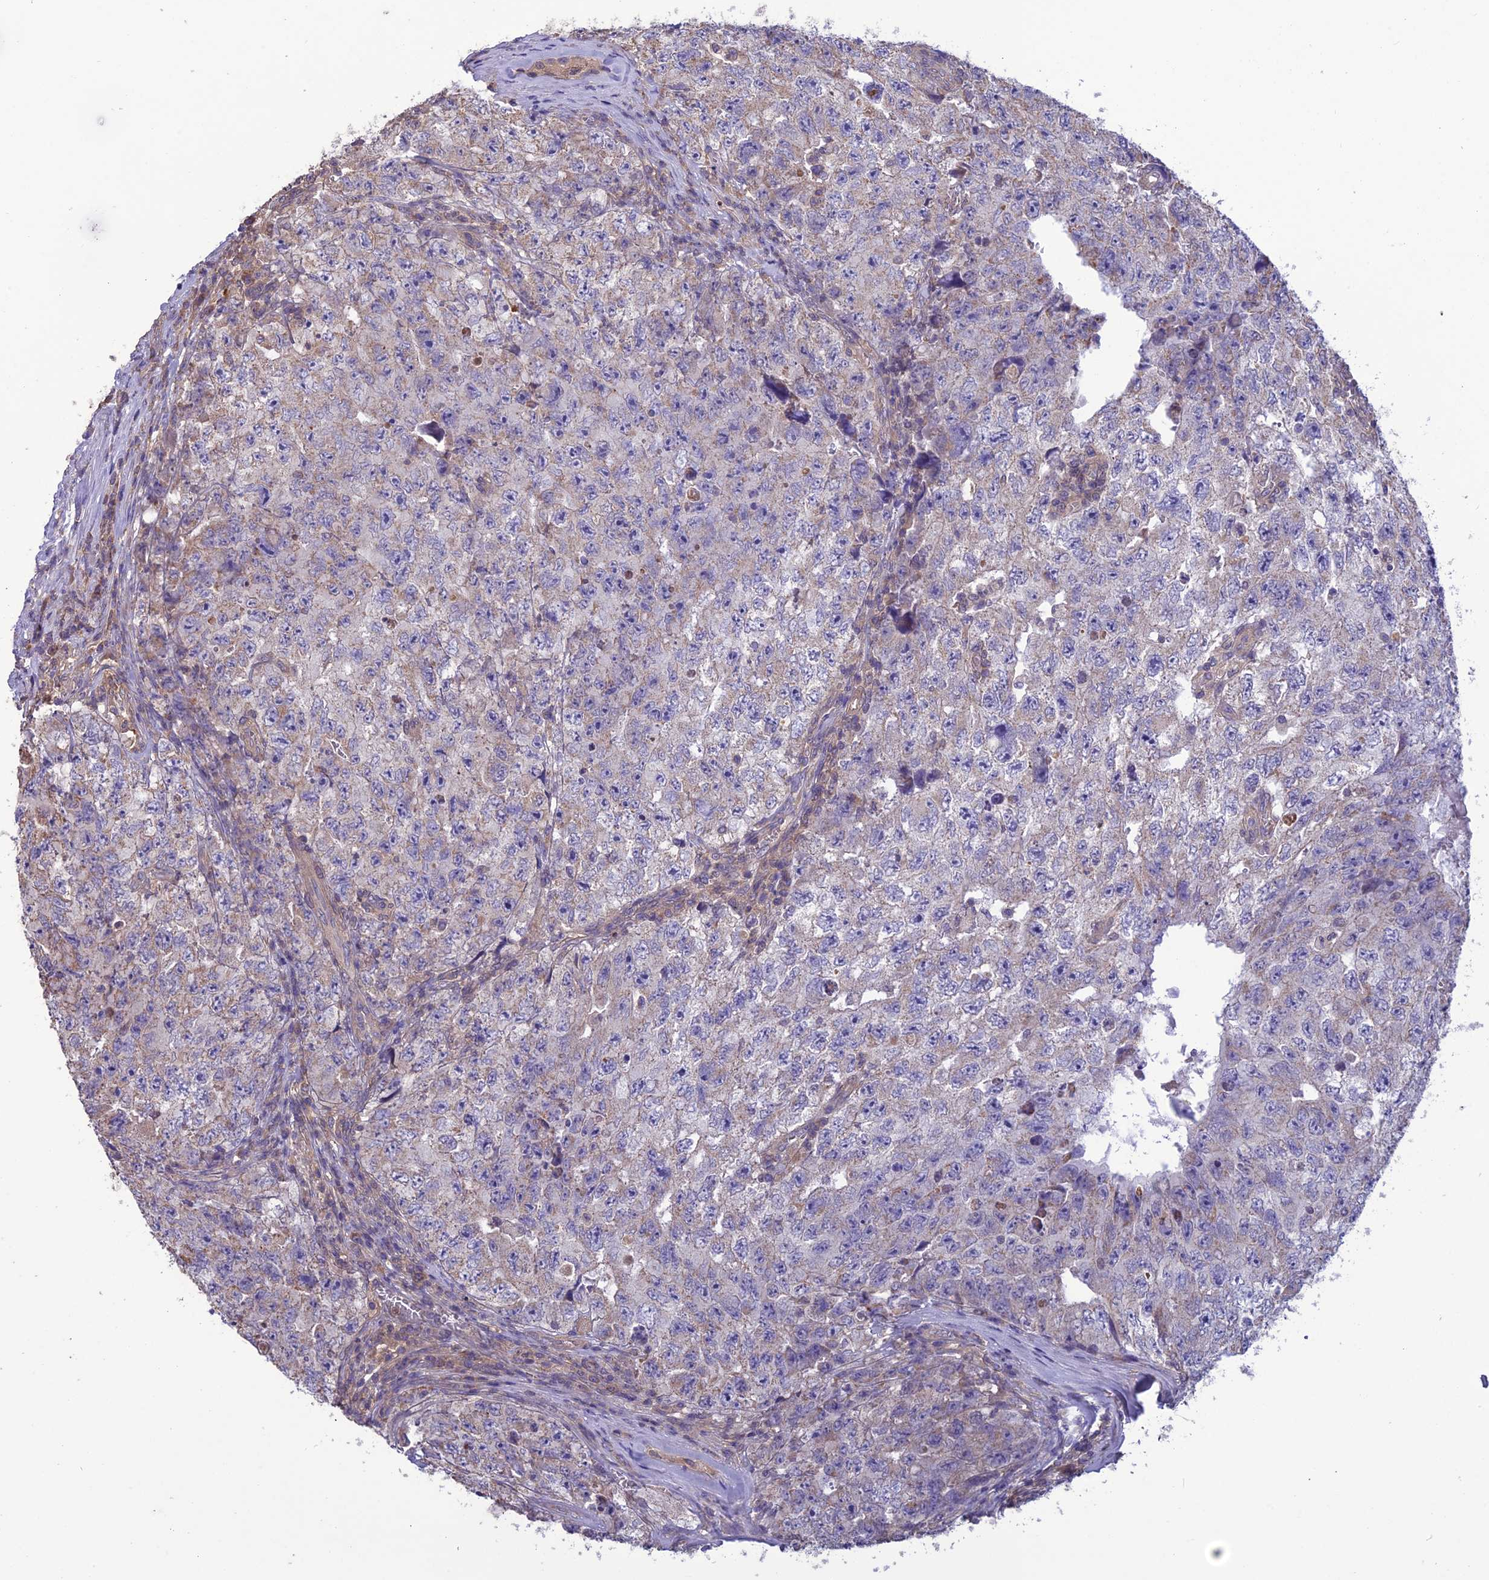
{"staining": {"intensity": "negative", "quantity": "none", "location": "none"}, "tissue": "testis cancer", "cell_type": "Tumor cells", "image_type": "cancer", "snomed": [{"axis": "morphology", "description": "Carcinoma, Embryonal, NOS"}, {"axis": "topography", "description": "Testis"}], "caption": "Immunohistochemistry (IHC) photomicrograph of neoplastic tissue: testis embryonal carcinoma stained with DAB demonstrates no significant protein staining in tumor cells. Nuclei are stained in blue.", "gene": "PSMF1", "patient": {"sex": "male", "age": 17}}